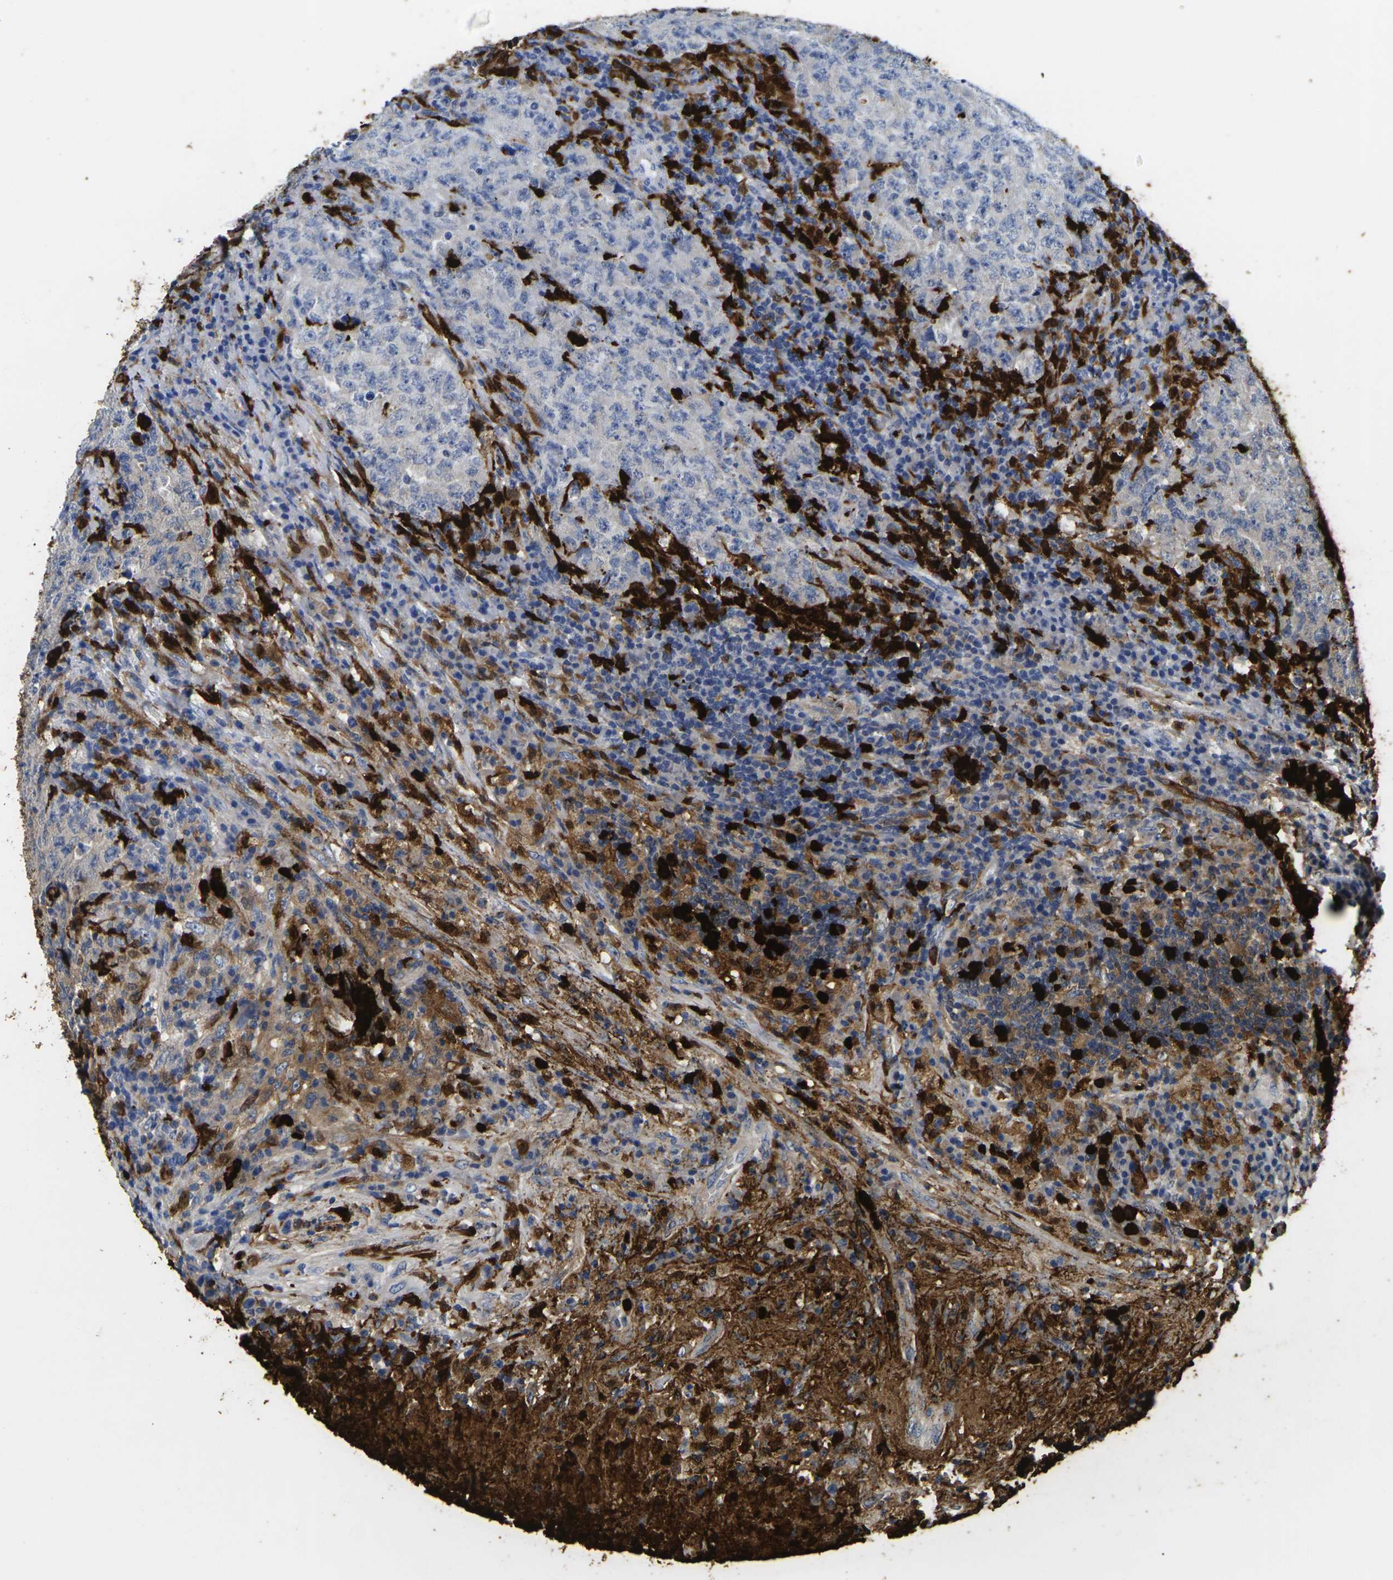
{"staining": {"intensity": "negative", "quantity": "none", "location": "none"}, "tissue": "testis cancer", "cell_type": "Tumor cells", "image_type": "cancer", "snomed": [{"axis": "morphology", "description": "Necrosis, NOS"}, {"axis": "morphology", "description": "Carcinoma, Embryonal, NOS"}, {"axis": "topography", "description": "Testis"}], "caption": "Tumor cells are negative for protein expression in human embryonal carcinoma (testis).", "gene": "S100A9", "patient": {"sex": "male", "age": 19}}